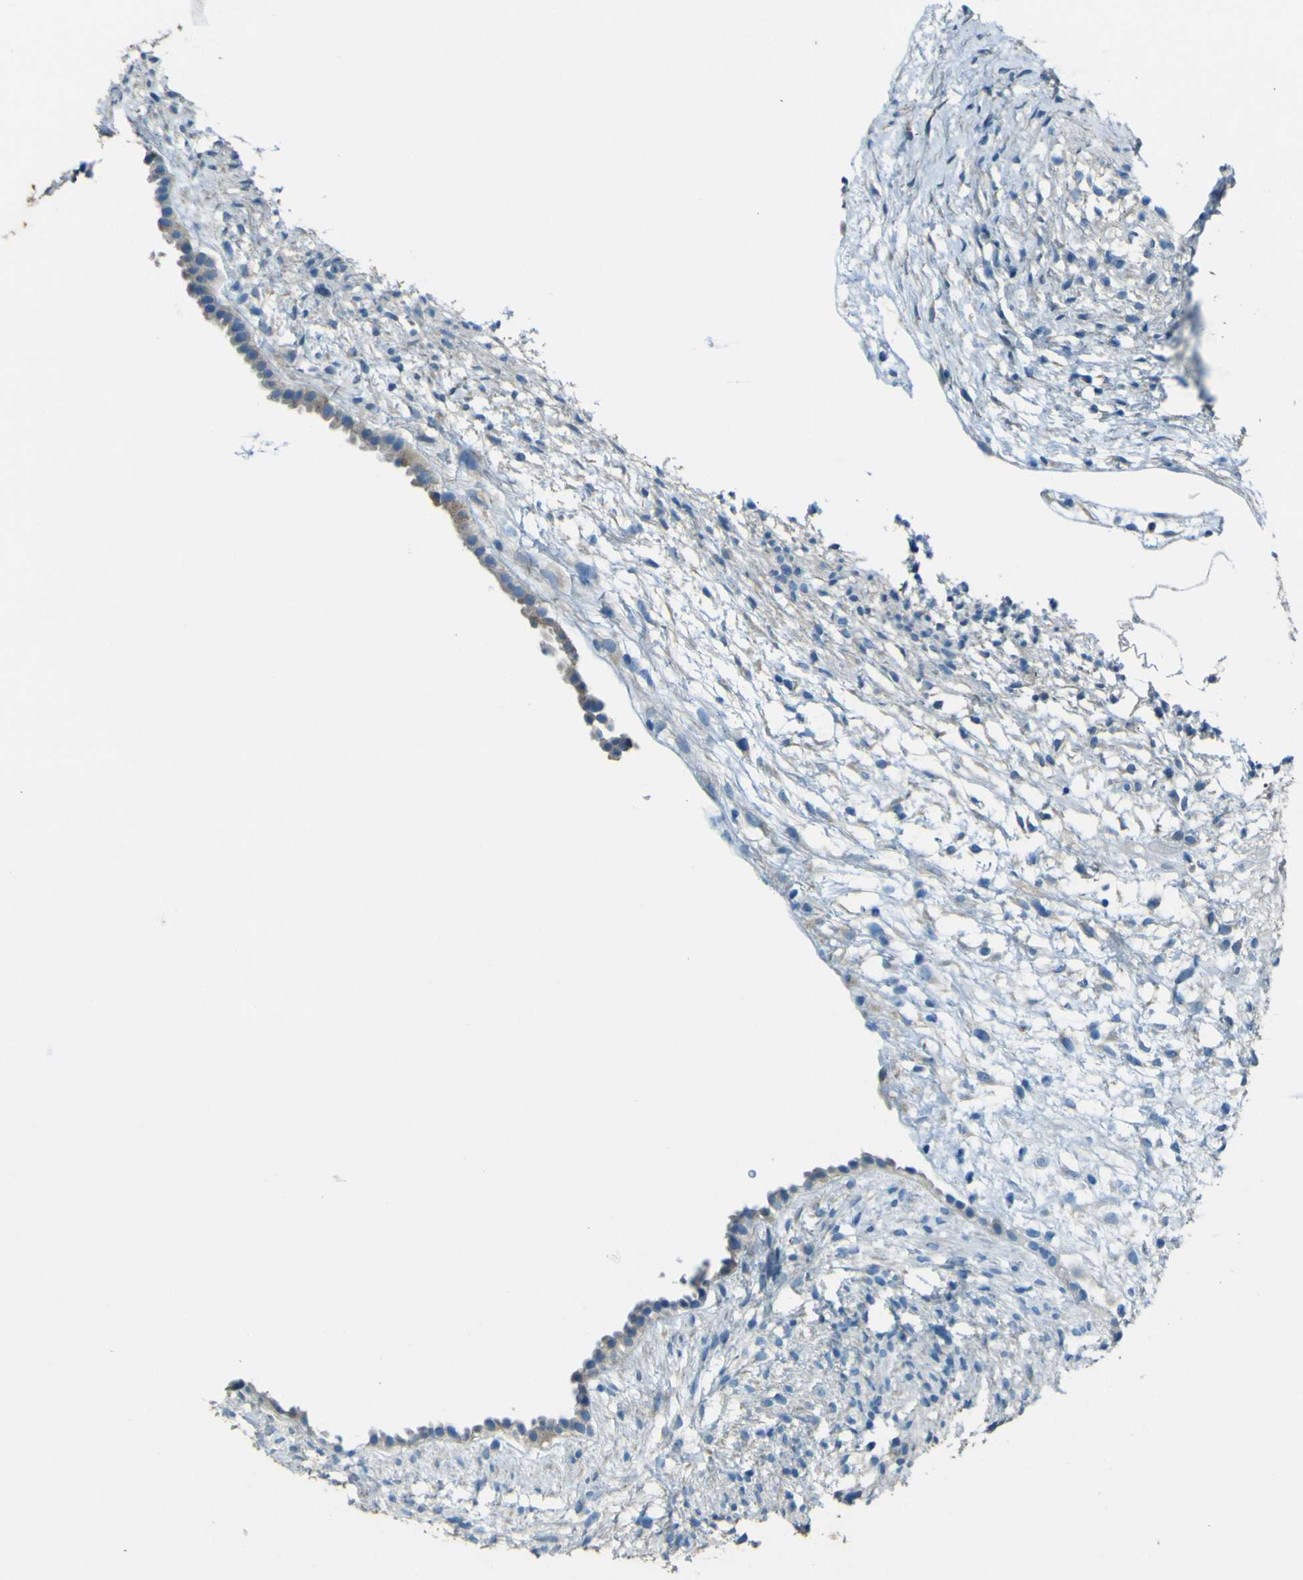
{"staining": {"intensity": "negative", "quantity": "none", "location": "none"}, "tissue": "ovary", "cell_type": "Ovarian stroma cells", "image_type": "normal", "snomed": [{"axis": "morphology", "description": "Normal tissue, NOS"}, {"axis": "morphology", "description": "Cyst, NOS"}, {"axis": "topography", "description": "Ovary"}], "caption": "DAB immunohistochemical staining of normal ovary shows no significant positivity in ovarian stroma cells. (Immunohistochemistry, brightfield microscopy, high magnification).", "gene": "PDE9A", "patient": {"sex": "female", "age": 18}}